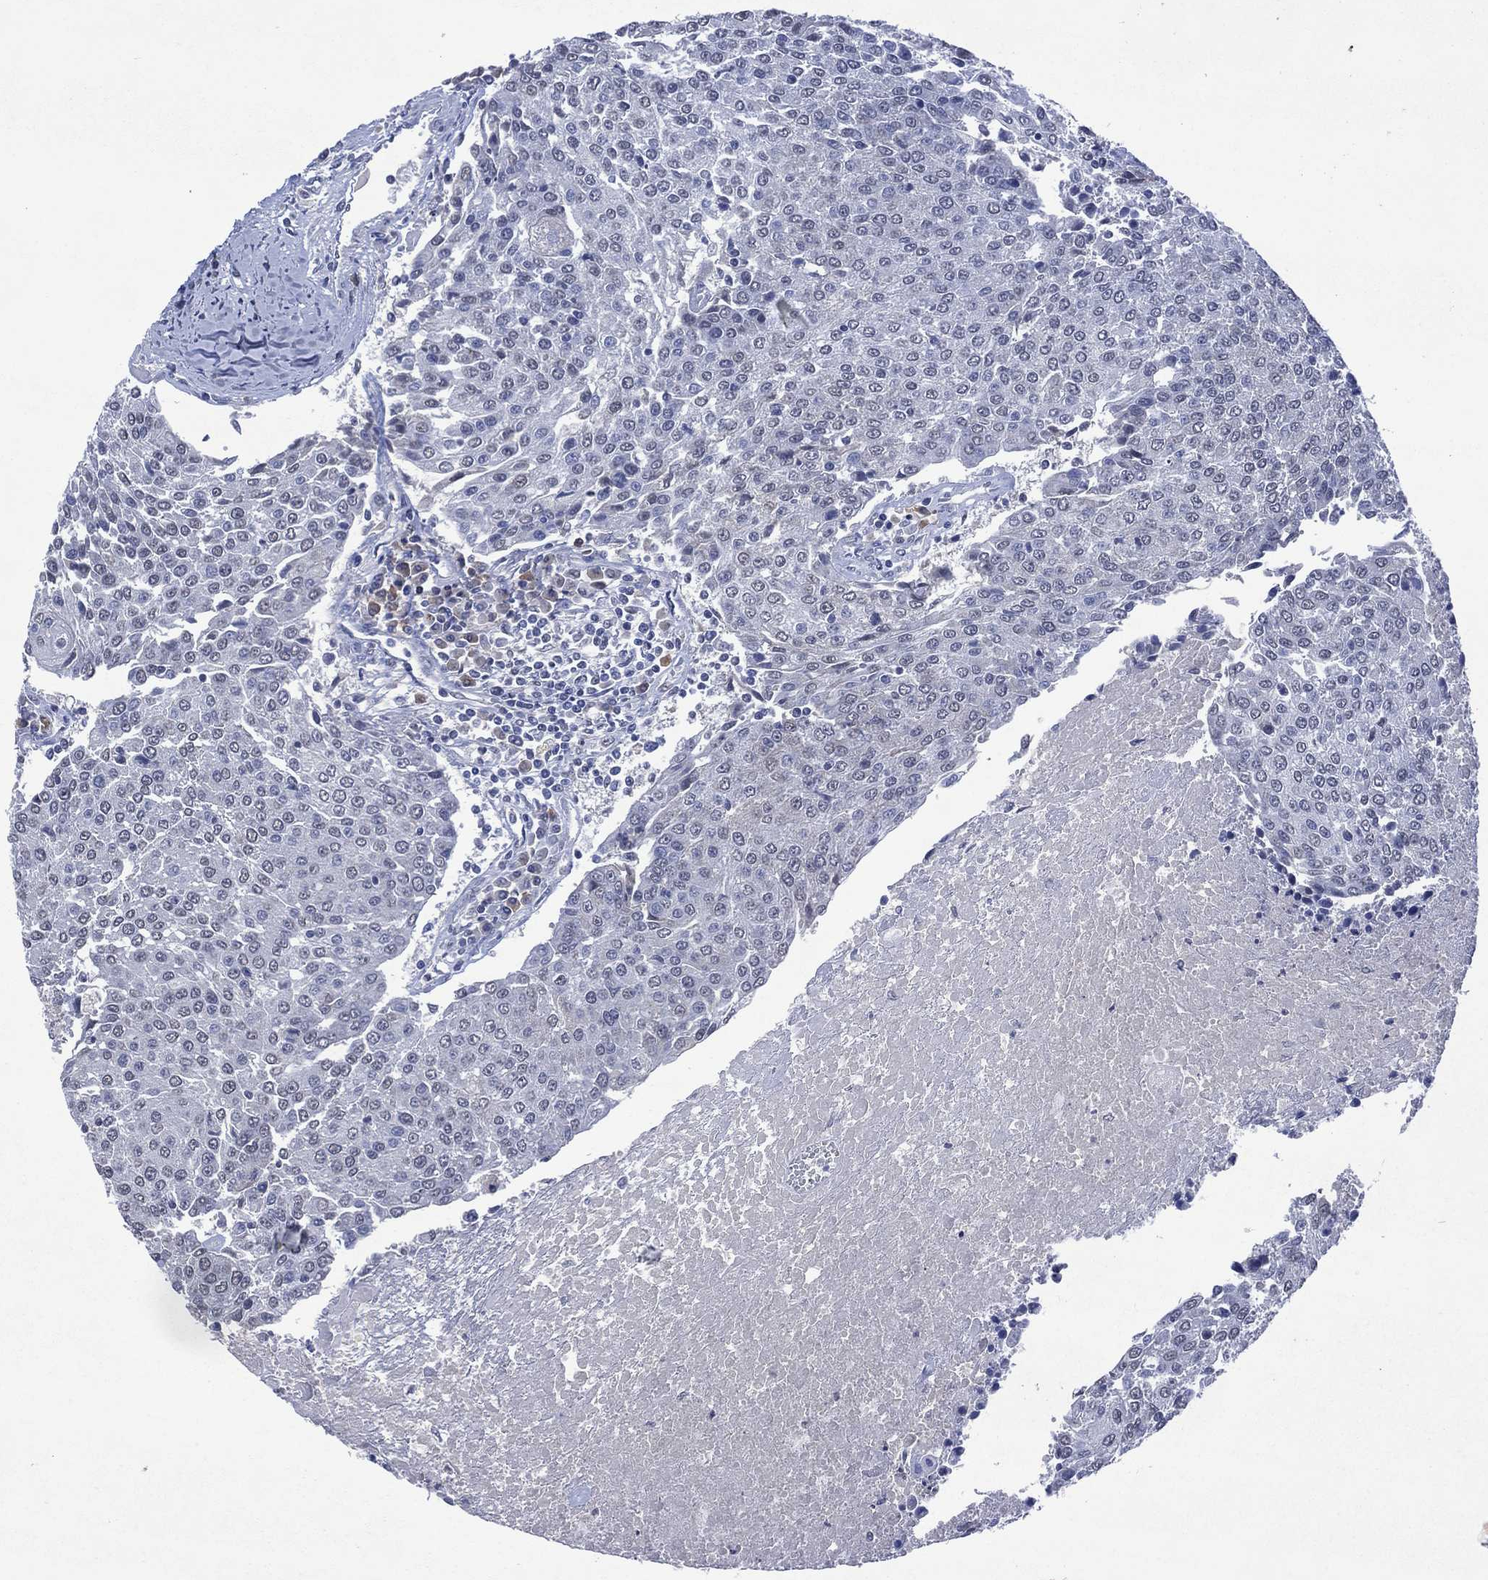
{"staining": {"intensity": "negative", "quantity": "none", "location": "none"}, "tissue": "urothelial cancer", "cell_type": "Tumor cells", "image_type": "cancer", "snomed": [{"axis": "morphology", "description": "Urothelial carcinoma, High grade"}, {"axis": "topography", "description": "Urinary bladder"}], "caption": "DAB immunohistochemical staining of human urothelial cancer demonstrates no significant positivity in tumor cells.", "gene": "ASB10", "patient": {"sex": "female", "age": 85}}